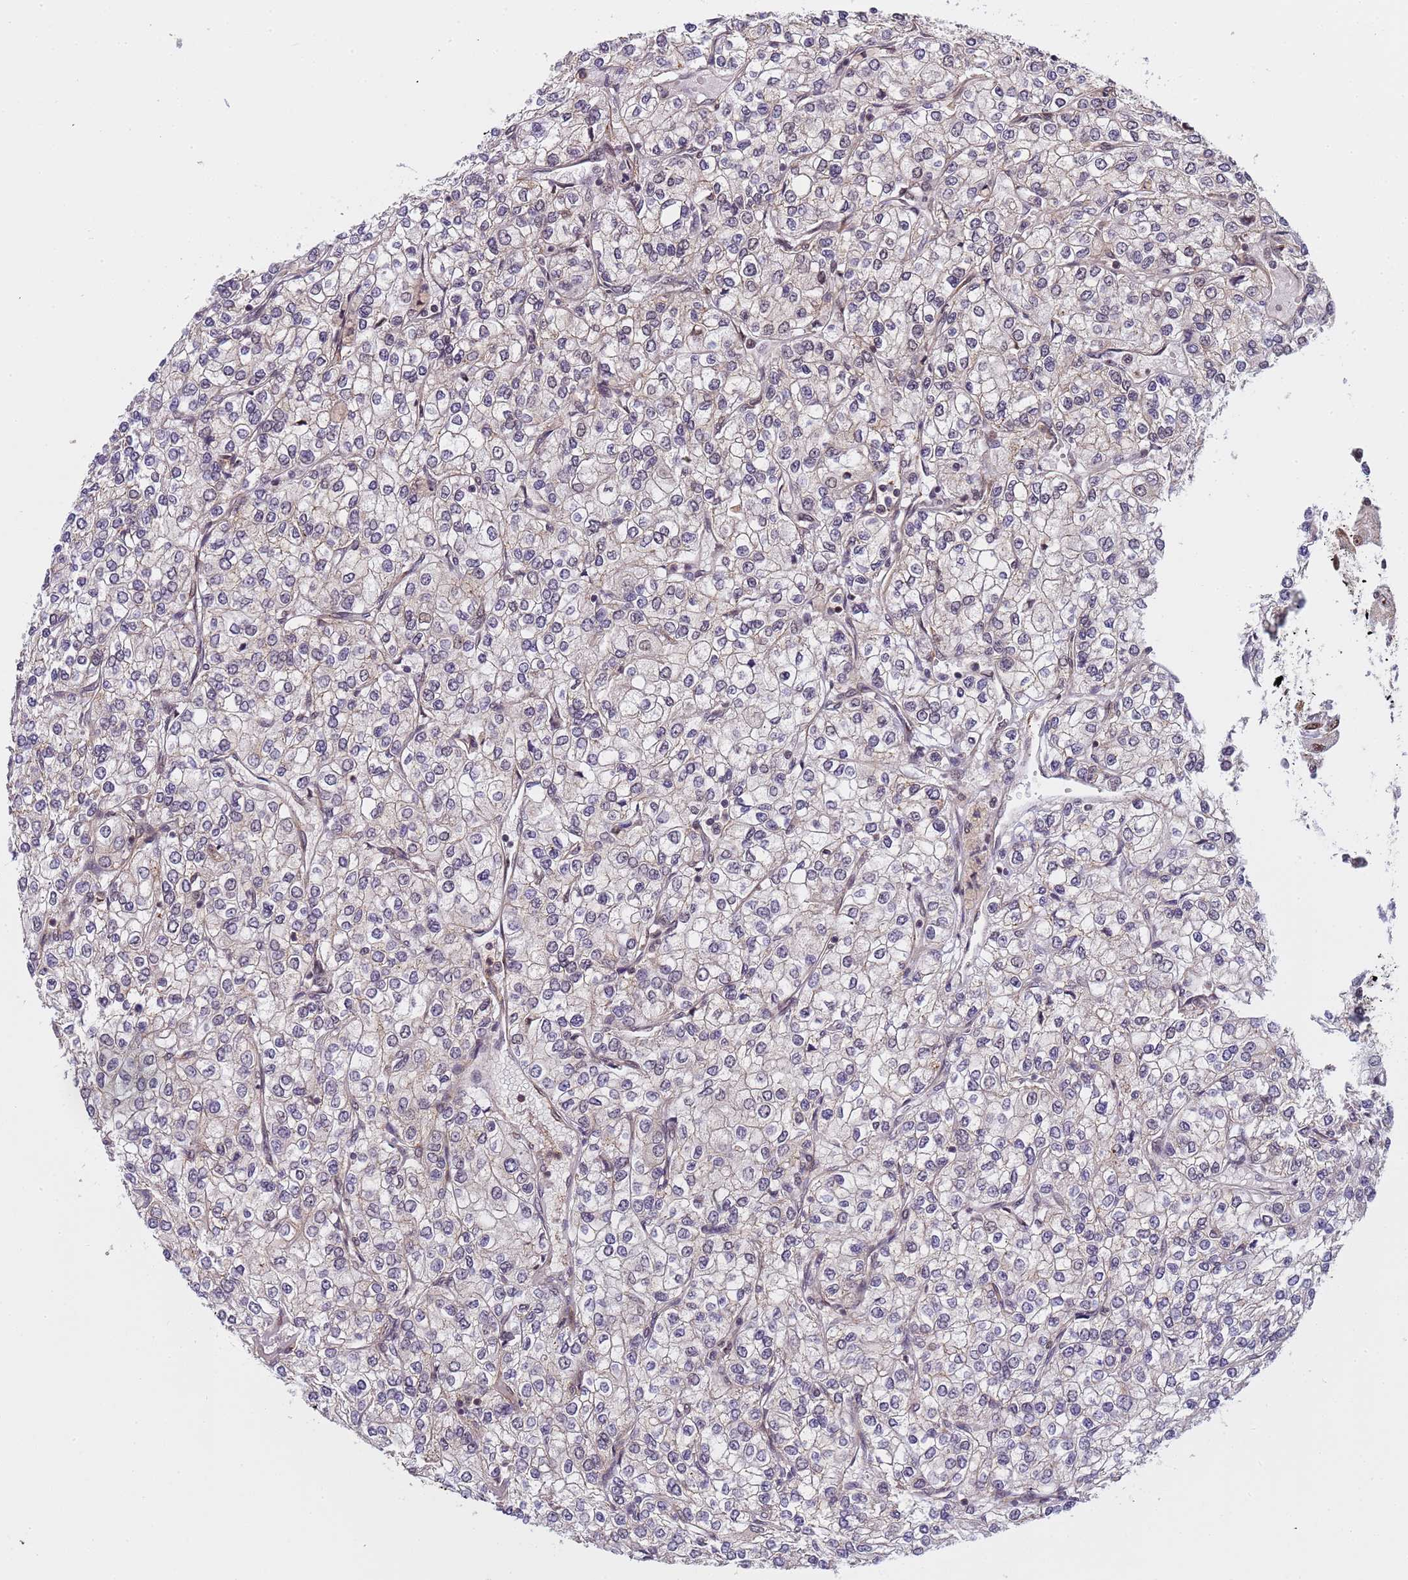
{"staining": {"intensity": "negative", "quantity": "none", "location": "none"}, "tissue": "renal cancer", "cell_type": "Tumor cells", "image_type": "cancer", "snomed": [{"axis": "morphology", "description": "Adenocarcinoma, NOS"}, {"axis": "topography", "description": "Kidney"}], "caption": "The micrograph exhibits no staining of tumor cells in renal adenocarcinoma.", "gene": "EMC2", "patient": {"sex": "male", "age": 80}}